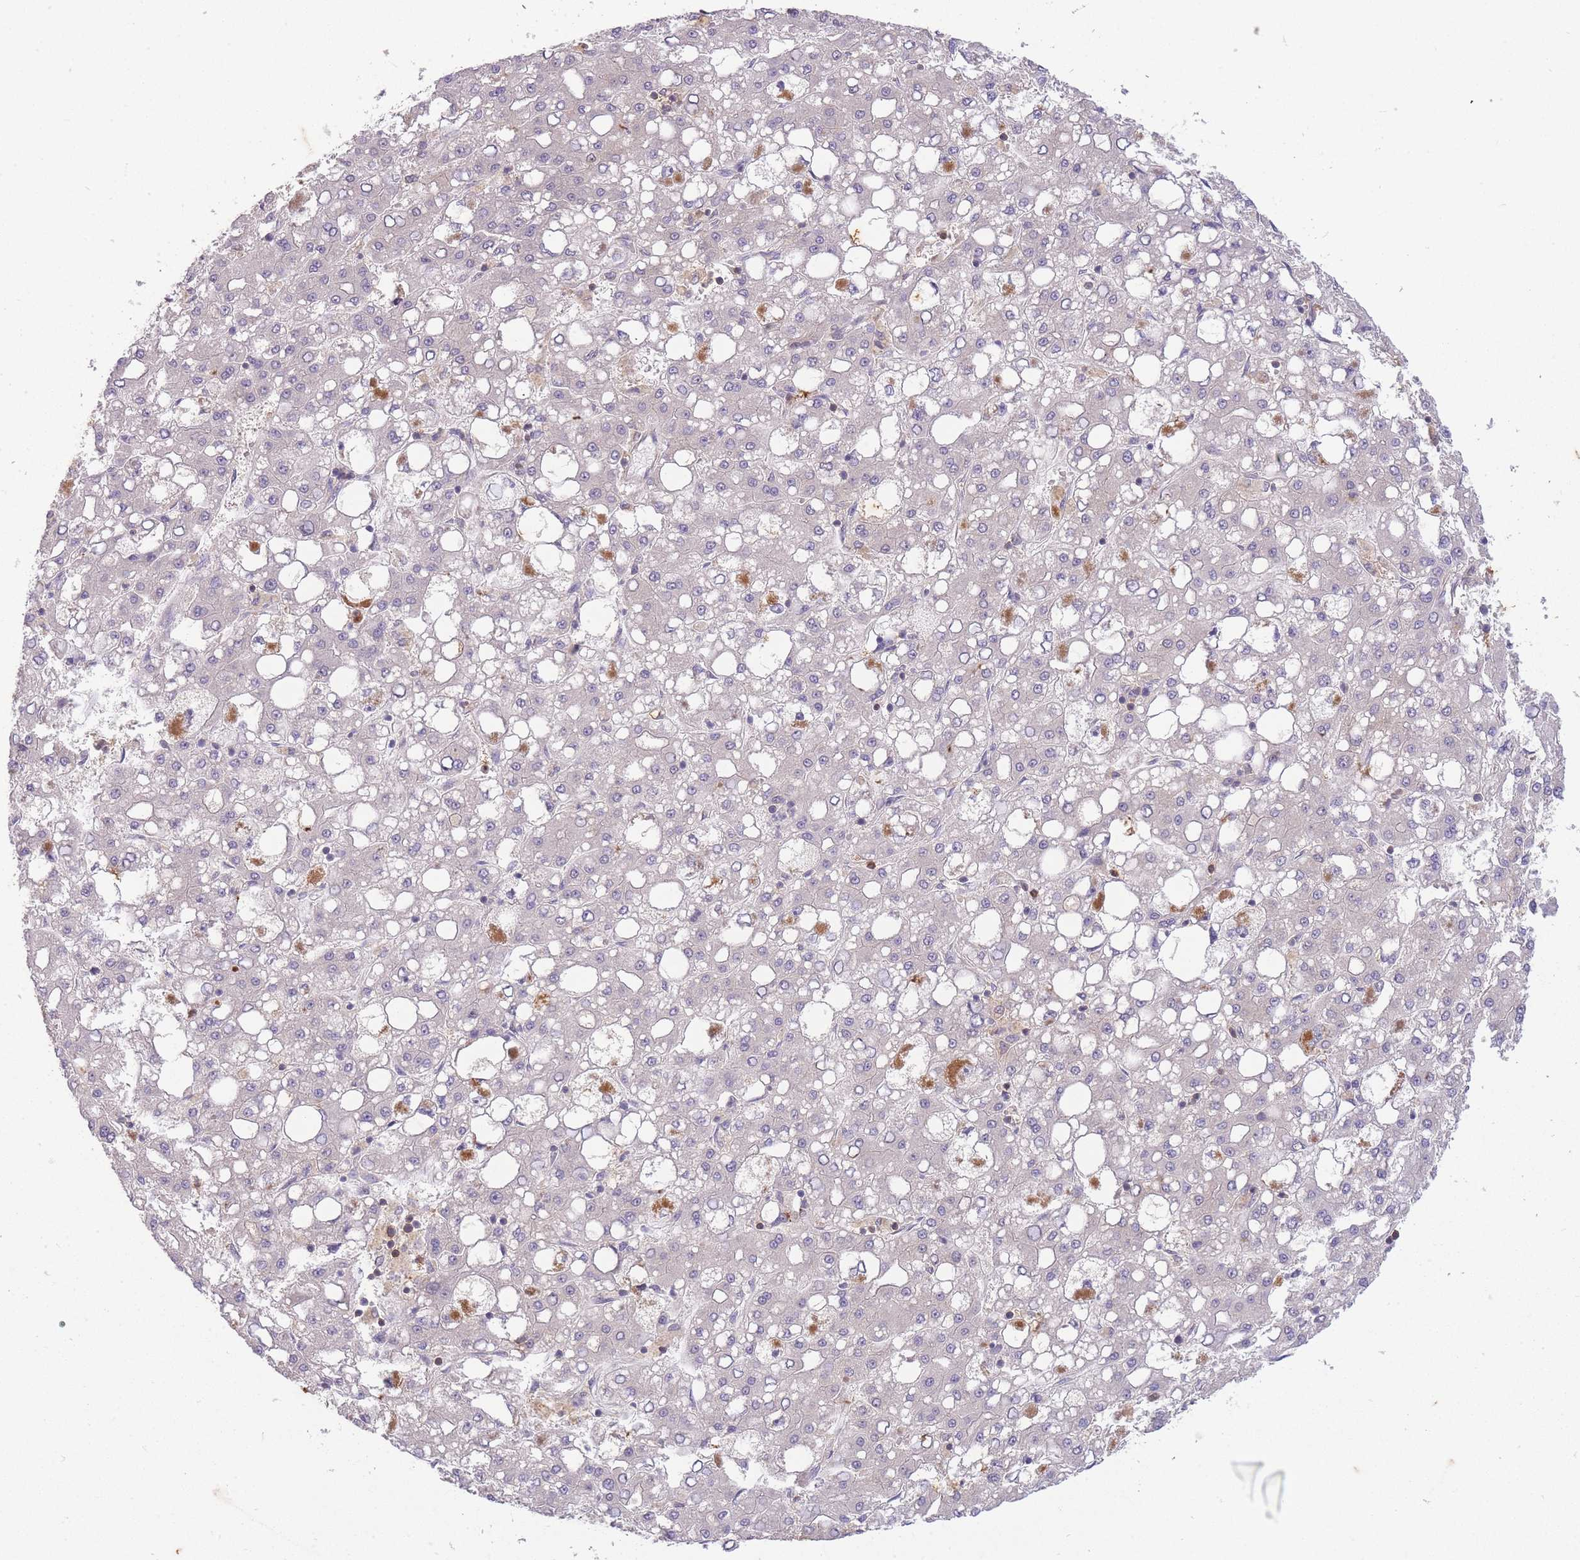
{"staining": {"intensity": "negative", "quantity": "none", "location": "none"}, "tissue": "liver cancer", "cell_type": "Tumor cells", "image_type": "cancer", "snomed": [{"axis": "morphology", "description": "Carcinoma, Hepatocellular, NOS"}, {"axis": "topography", "description": "Liver"}], "caption": "Tumor cells are negative for brown protein staining in hepatocellular carcinoma (liver).", "gene": "ST8SIA4", "patient": {"sex": "male", "age": 65}}